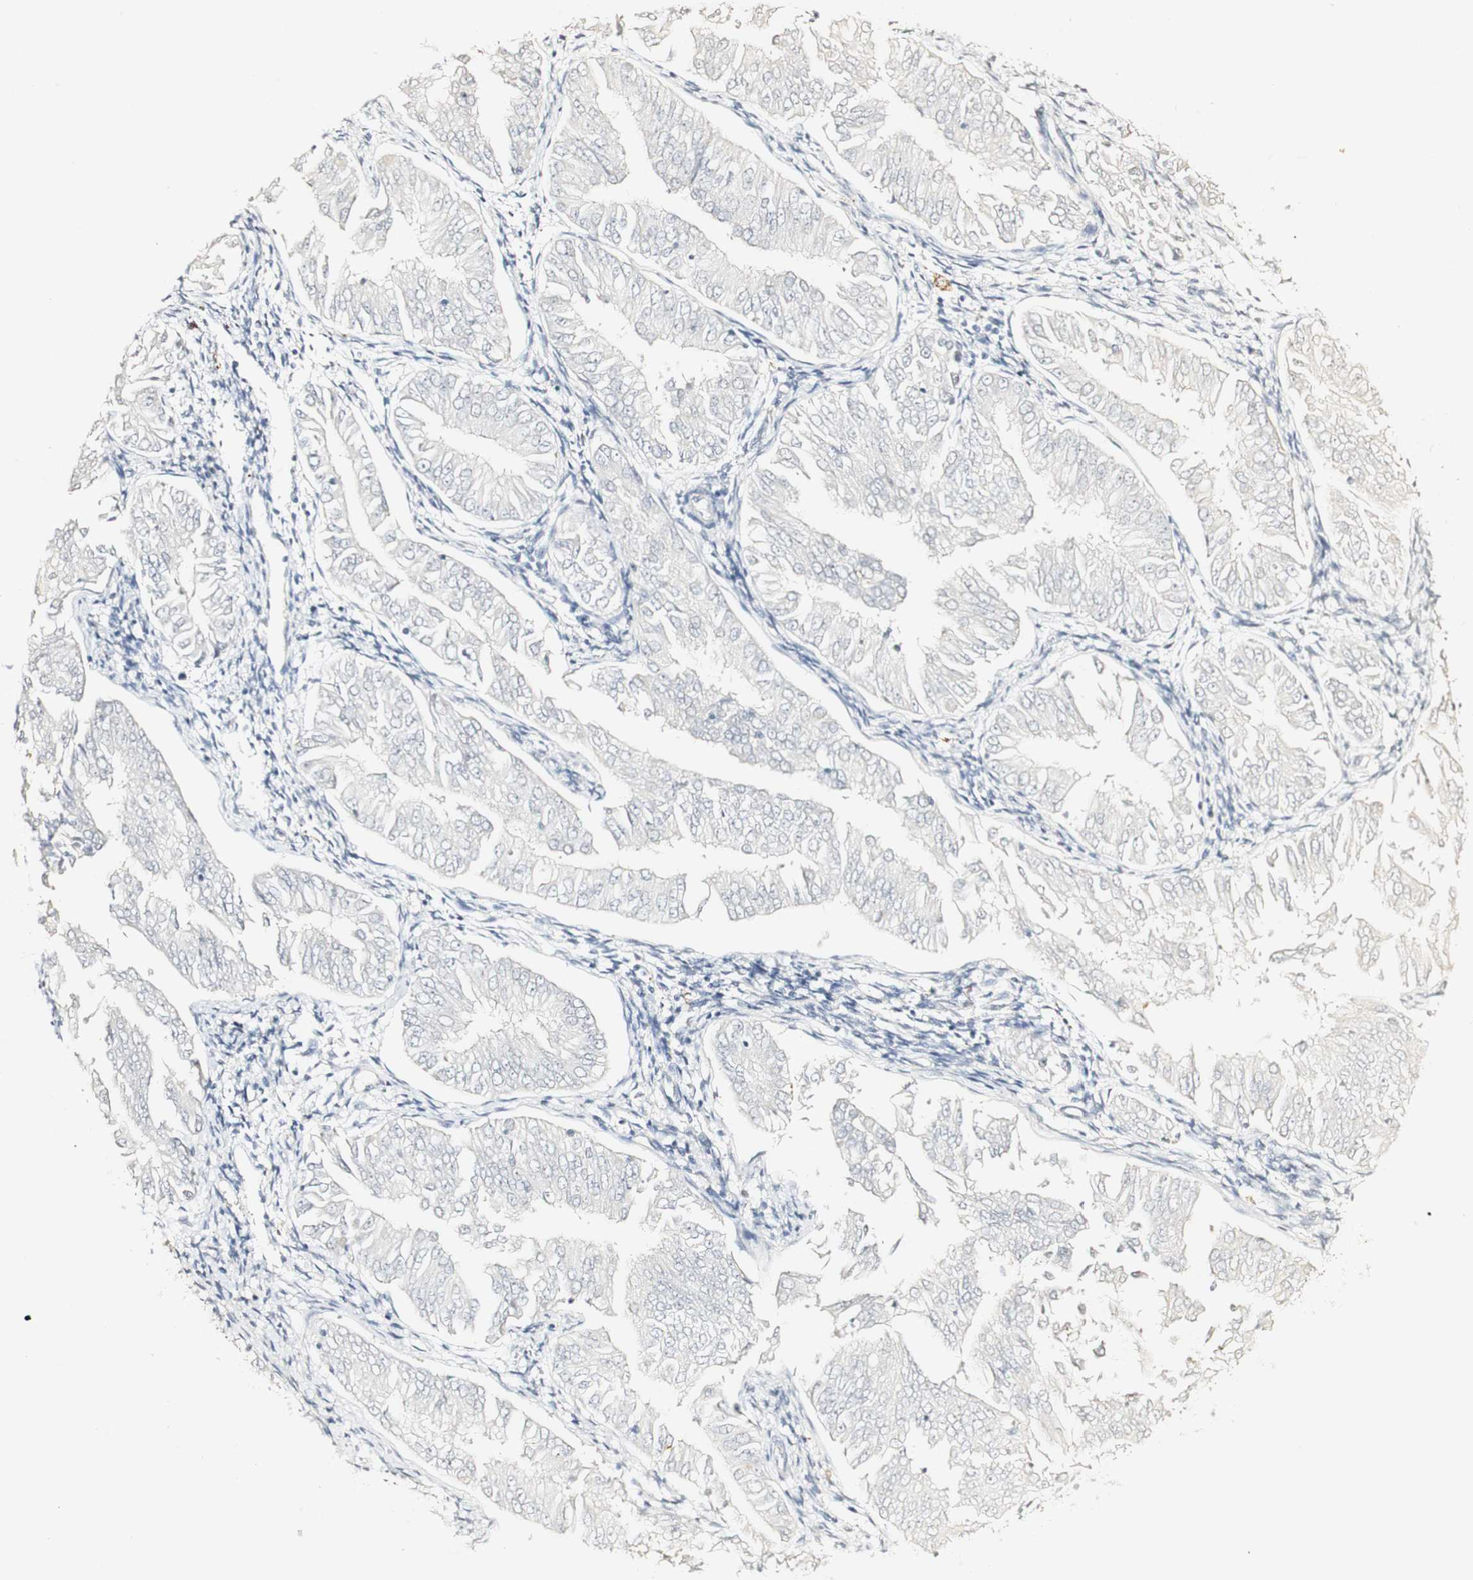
{"staining": {"intensity": "negative", "quantity": "none", "location": "none"}, "tissue": "endometrial cancer", "cell_type": "Tumor cells", "image_type": "cancer", "snomed": [{"axis": "morphology", "description": "Adenocarcinoma, NOS"}, {"axis": "topography", "description": "Endometrium"}], "caption": "Image shows no significant protein staining in tumor cells of endometrial adenocarcinoma.", "gene": "SYT7", "patient": {"sex": "female", "age": 53}}